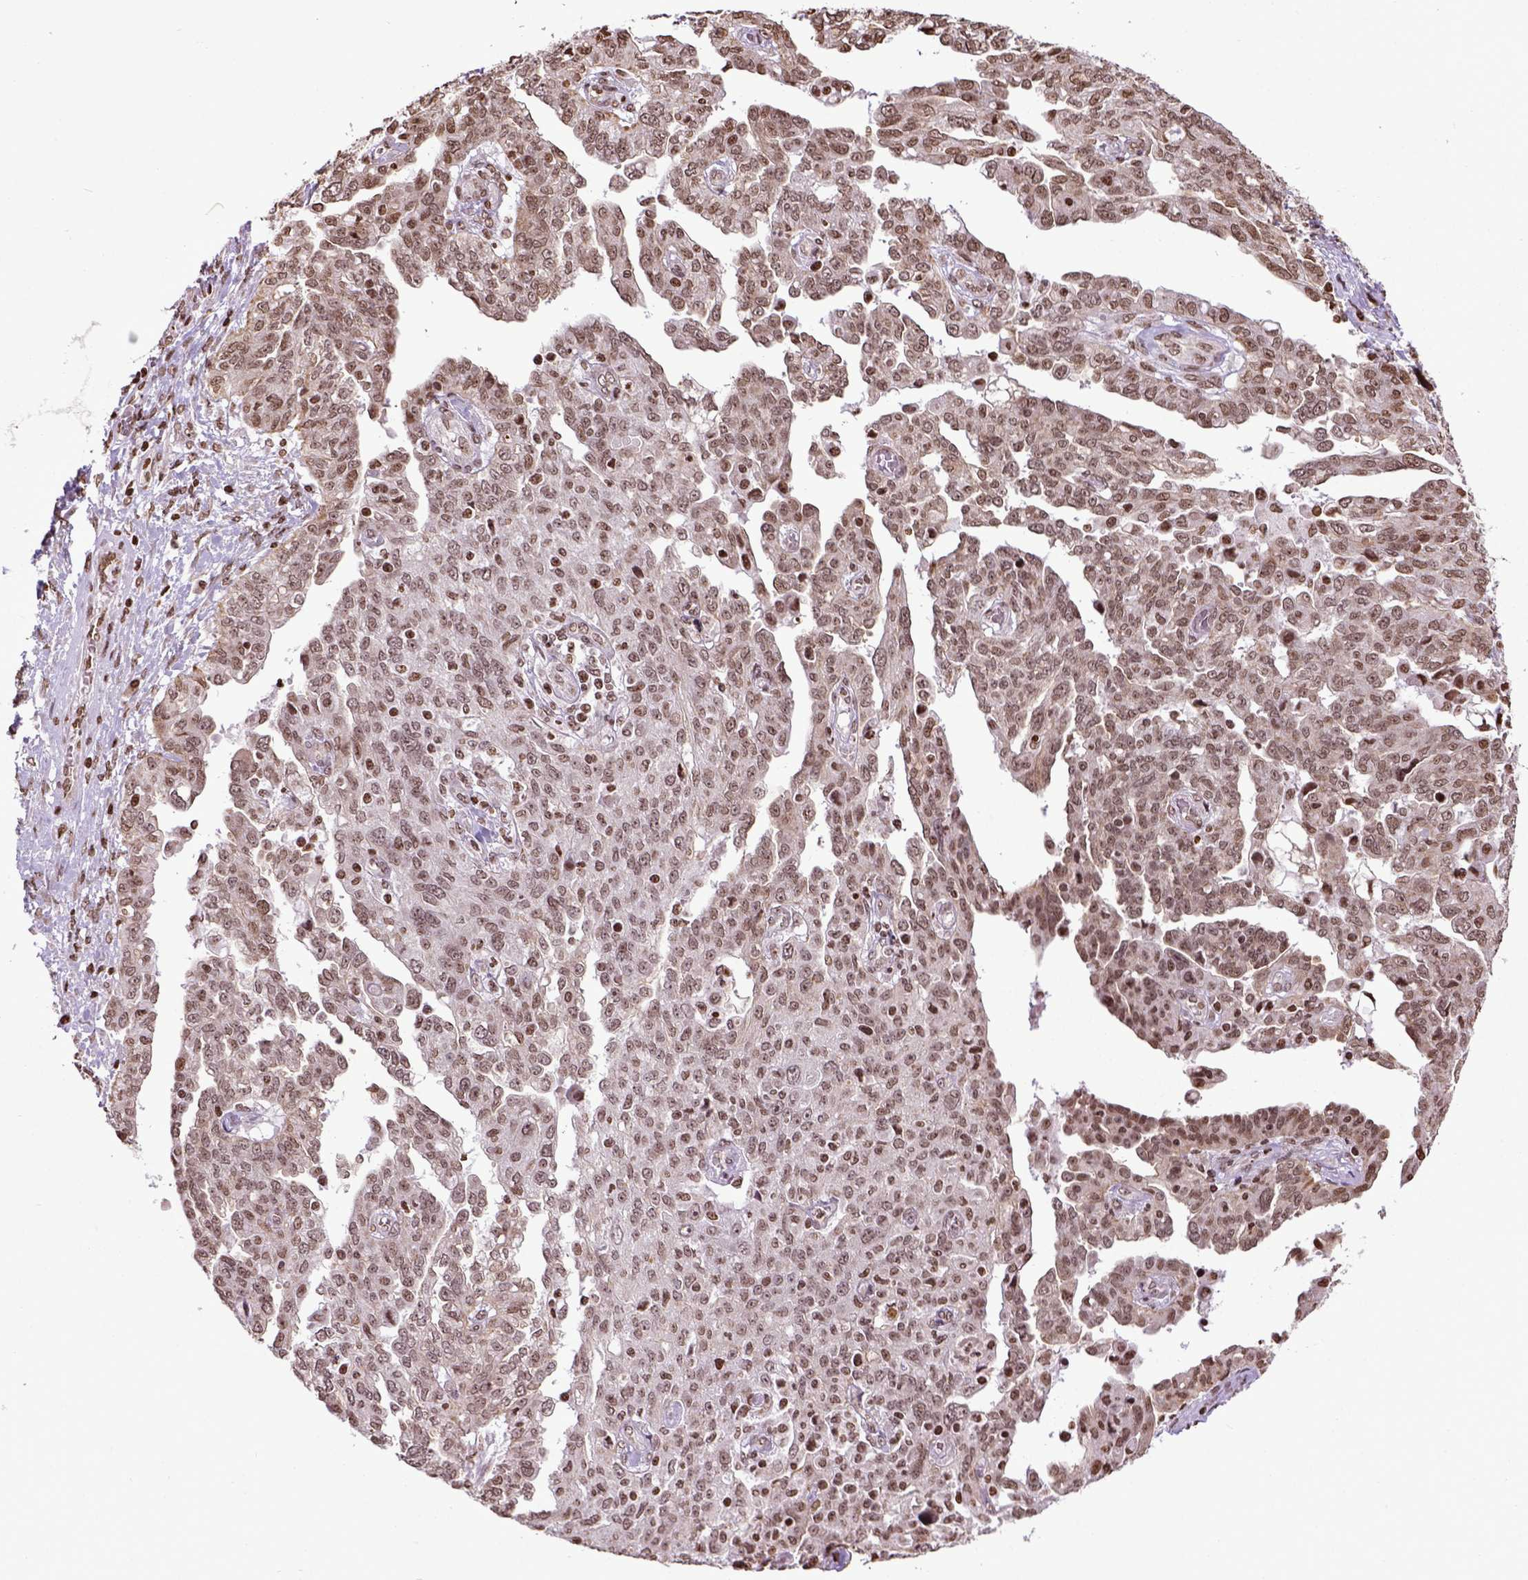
{"staining": {"intensity": "weak", "quantity": ">75%", "location": "nuclear"}, "tissue": "ovarian cancer", "cell_type": "Tumor cells", "image_type": "cancer", "snomed": [{"axis": "morphology", "description": "Cystadenocarcinoma, serous, NOS"}, {"axis": "topography", "description": "Ovary"}], "caption": "This is a photomicrograph of immunohistochemistry staining of serous cystadenocarcinoma (ovarian), which shows weak staining in the nuclear of tumor cells.", "gene": "ZNF75D", "patient": {"sex": "female", "age": 67}}